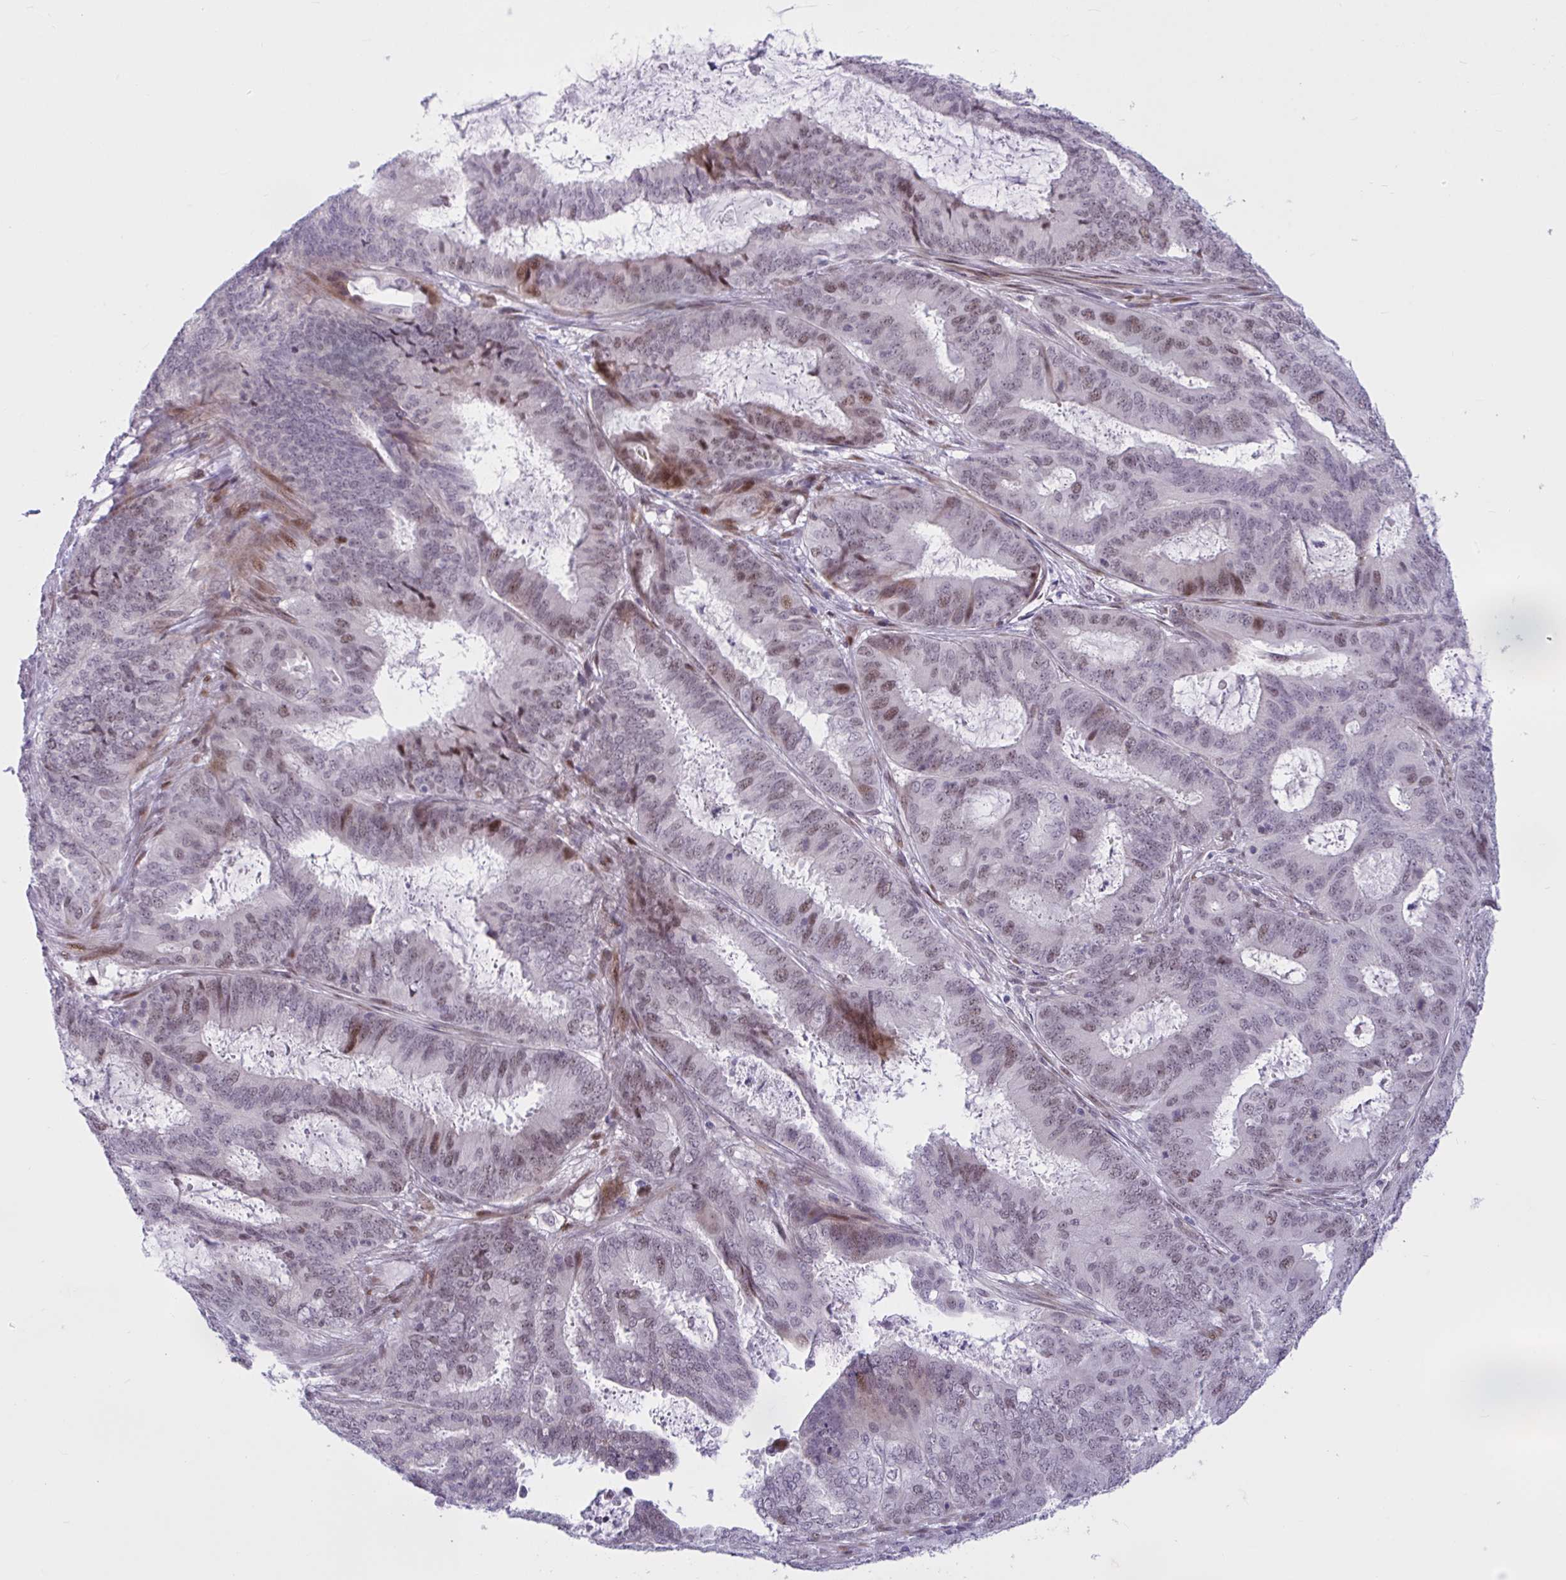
{"staining": {"intensity": "moderate", "quantity": "25%-75%", "location": "nuclear"}, "tissue": "endometrial cancer", "cell_type": "Tumor cells", "image_type": "cancer", "snomed": [{"axis": "morphology", "description": "Adenocarcinoma, NOS"}, {"axis": "topography", "description": "Endometrium"}], "caption": "Human endometrial cancer stained with a brown dye shows moderate nuclear positive positivity in about 25%-75% of tumor cells.", "gene": "RBL1", "patient": {"sex": "female", "age": 51}}